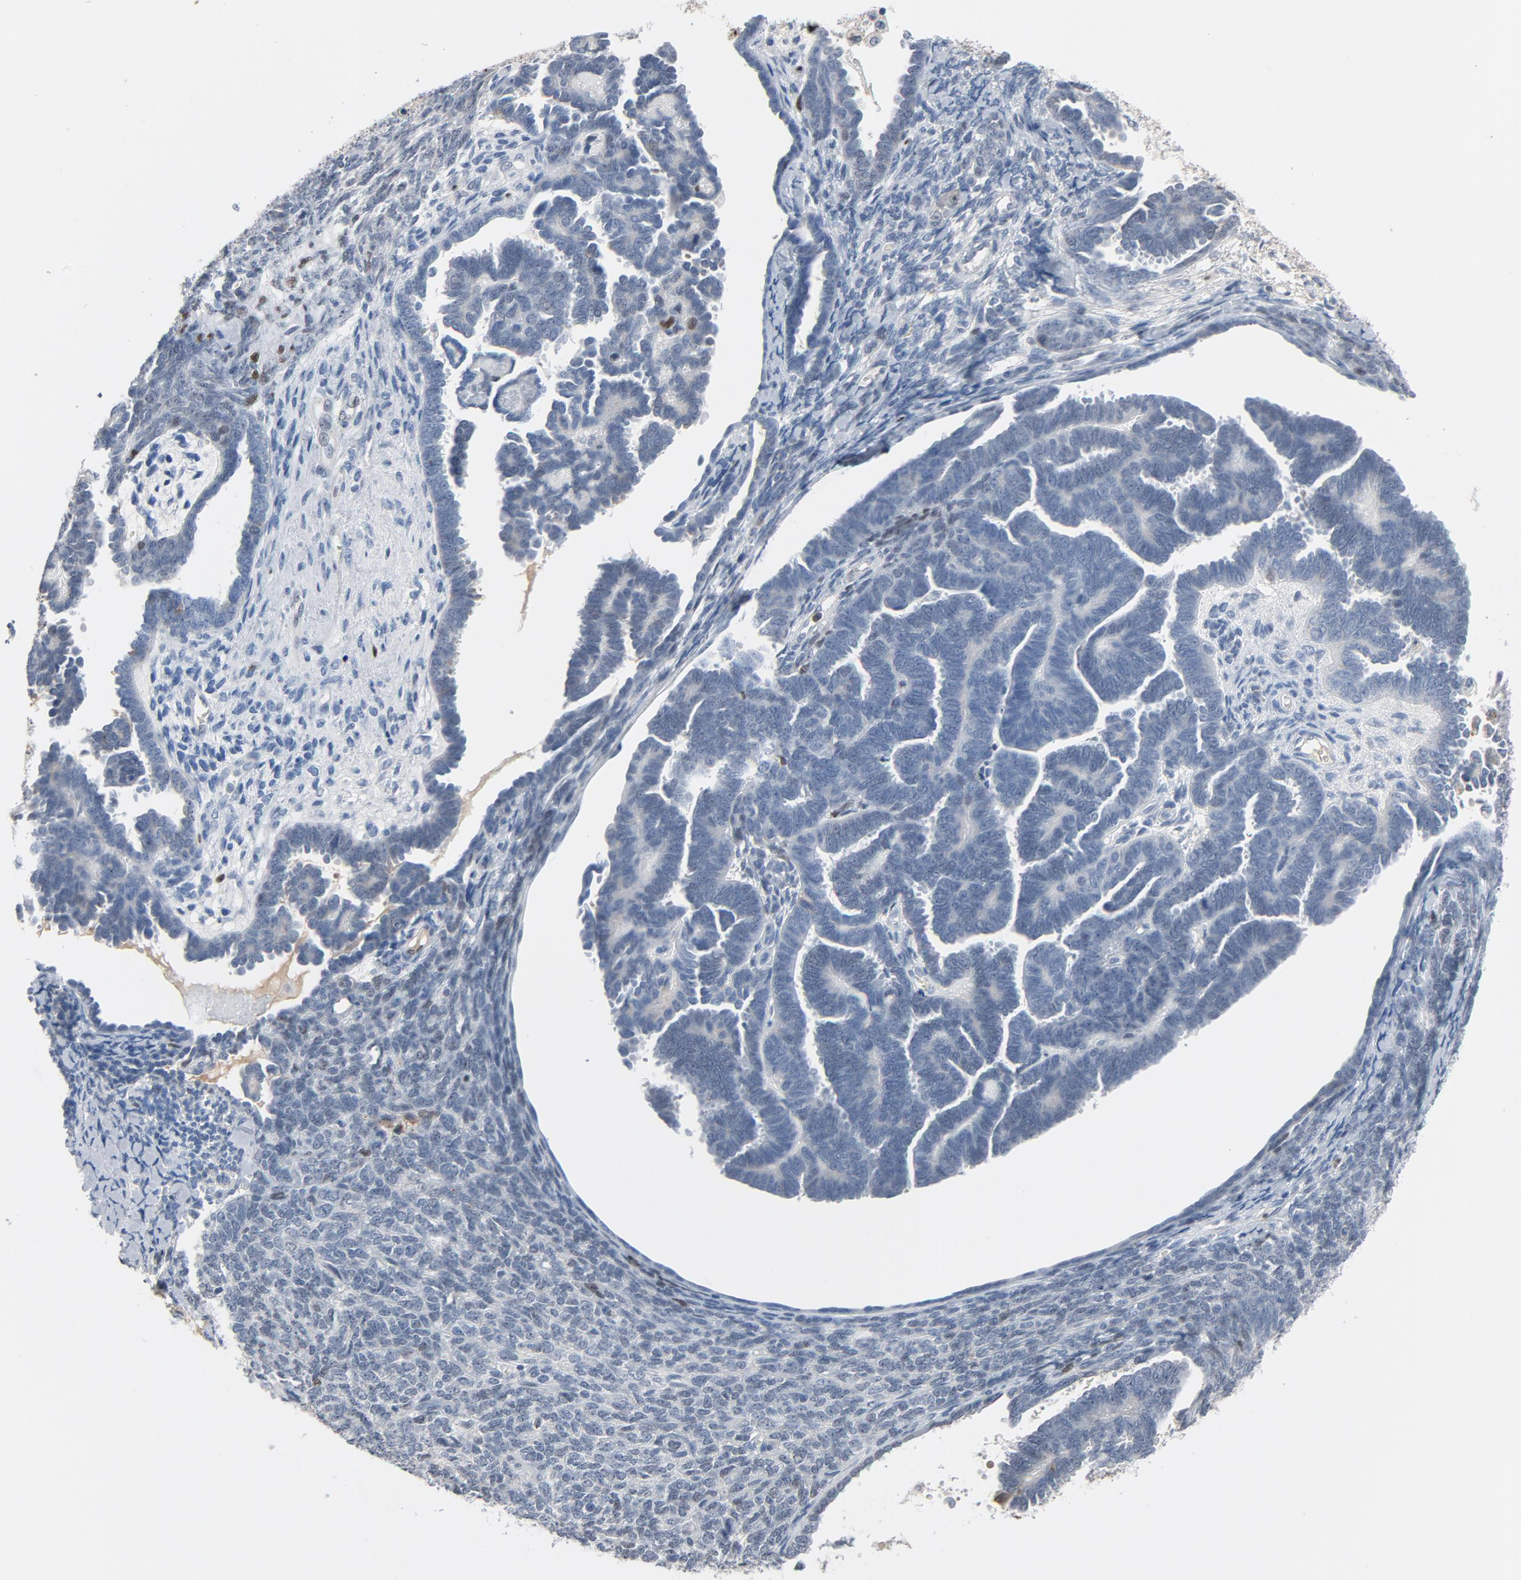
{"staining": {"intensity": "negative", "quantity": "none", "location": "none"}, "tissue": "endometrial cancer", "cell_type": "Tumor cells", "image_type": "cancer", "snomed": [{"axis": "morphology", "description": "Neoplasm, malignant, NOS"}, {"axis": "topography", "description": "Endometrium"}], "caption": "High magnification brightfield microscopy of endometrial cancer (neoplasm (malignant)) stained with DAB (3,3'-diaminobenzidine) (brown) and counterstained with hematoxylin (blue): tumor cells show no significant positivity. (DAB (3,3'-diaminobenzidine) immunohistochemistry (IHC), high magnification).", "gene": "FOXP1", "patient": {"sex": "female", "age": 74}}